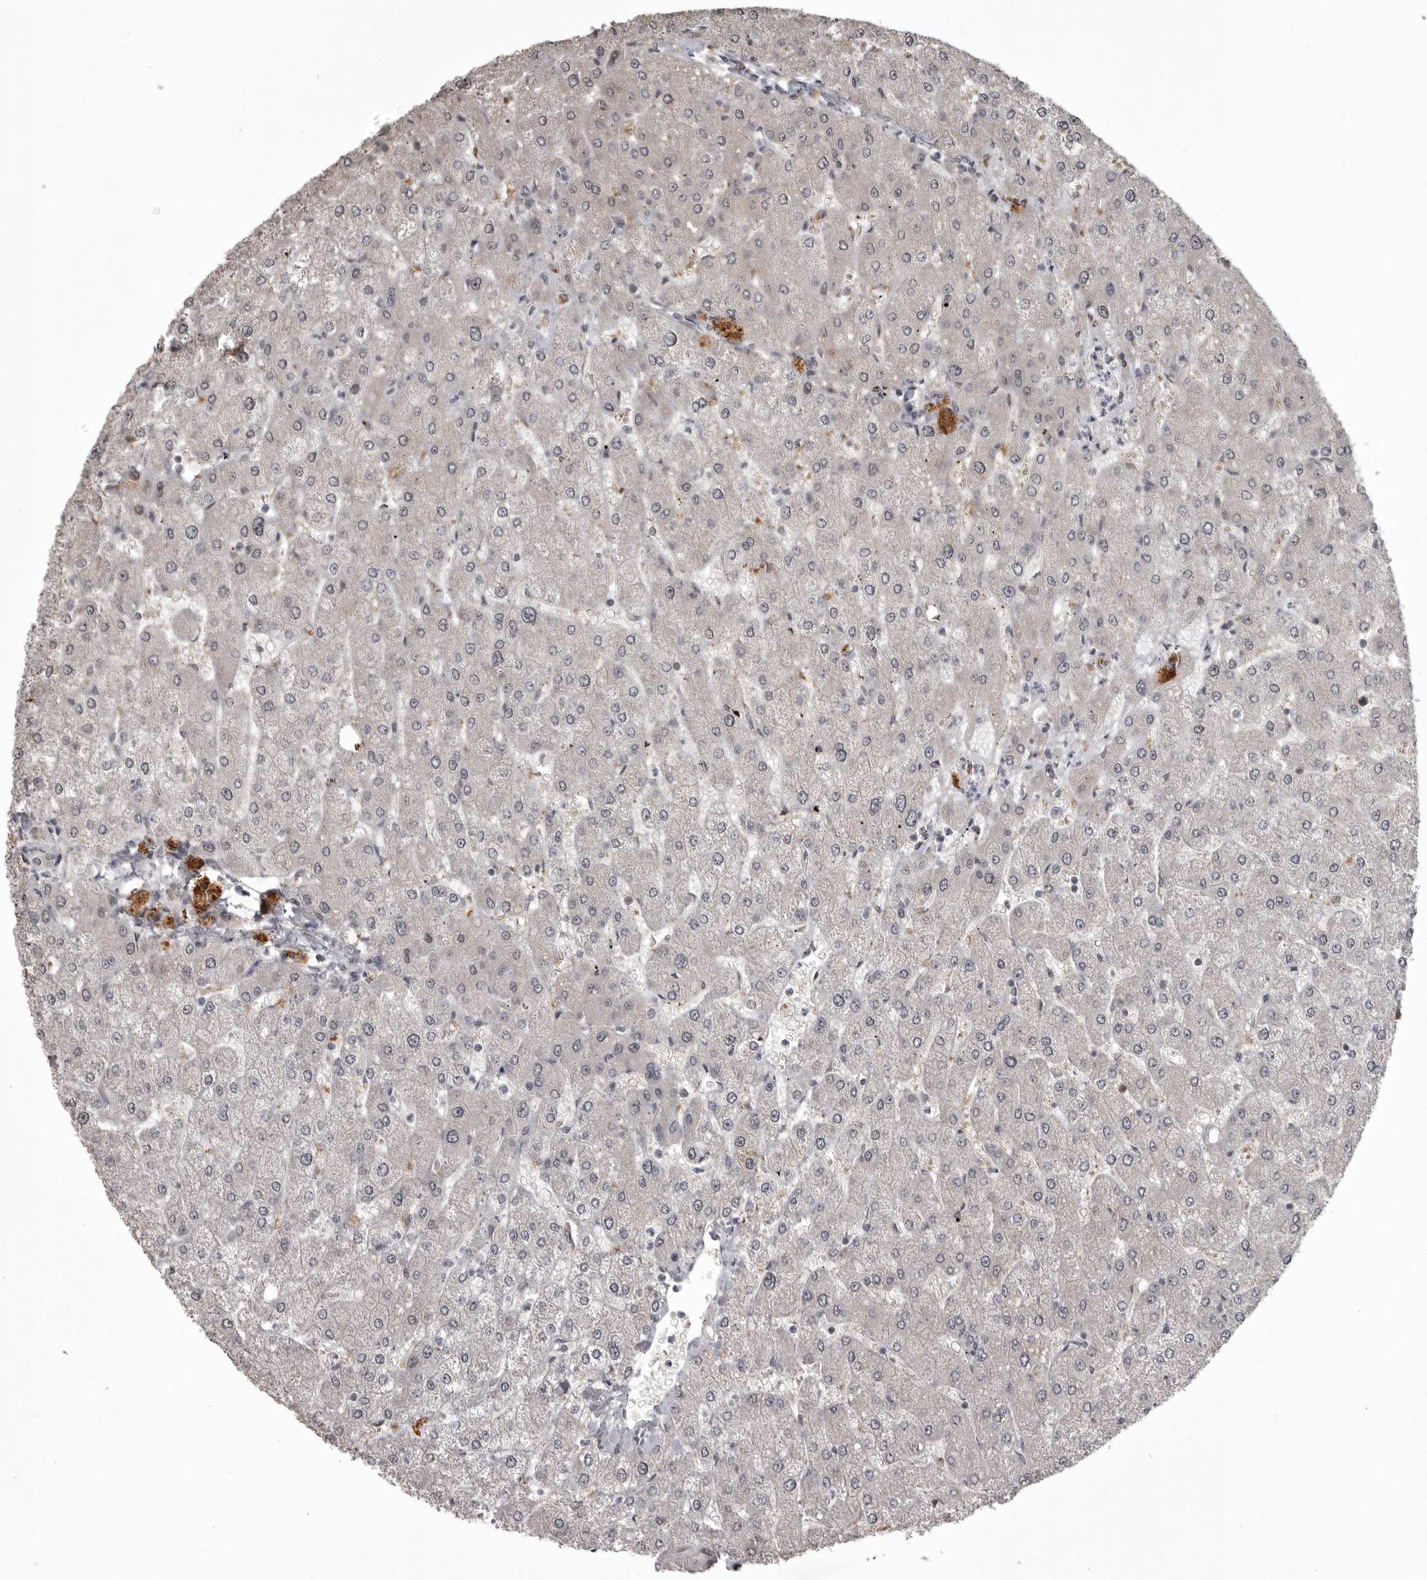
{"staining": {"intensity": "moderate", "quantity": "25%-75%", "location": "cytoplasmic/membranous,nuclear"}, "tissue": "liver", "cell_type": "Cholangiocytes", "image_type": "normal", "snomed": [{"axis": "morphology", "description": "Normal tissue, NOS"}, {"axis": "topography", "description": "Liver"}], "caption": "Cholangiocytes show medium levels of moderate cytoplasmic/membranous,nuclear staining in approximately 25%-75% of cells in unremarkable liver. (DAB IHC with brightfield microscopy, high magnification).", "gene": "SNX16", "patient": {"sex": "male", "age": 55}}